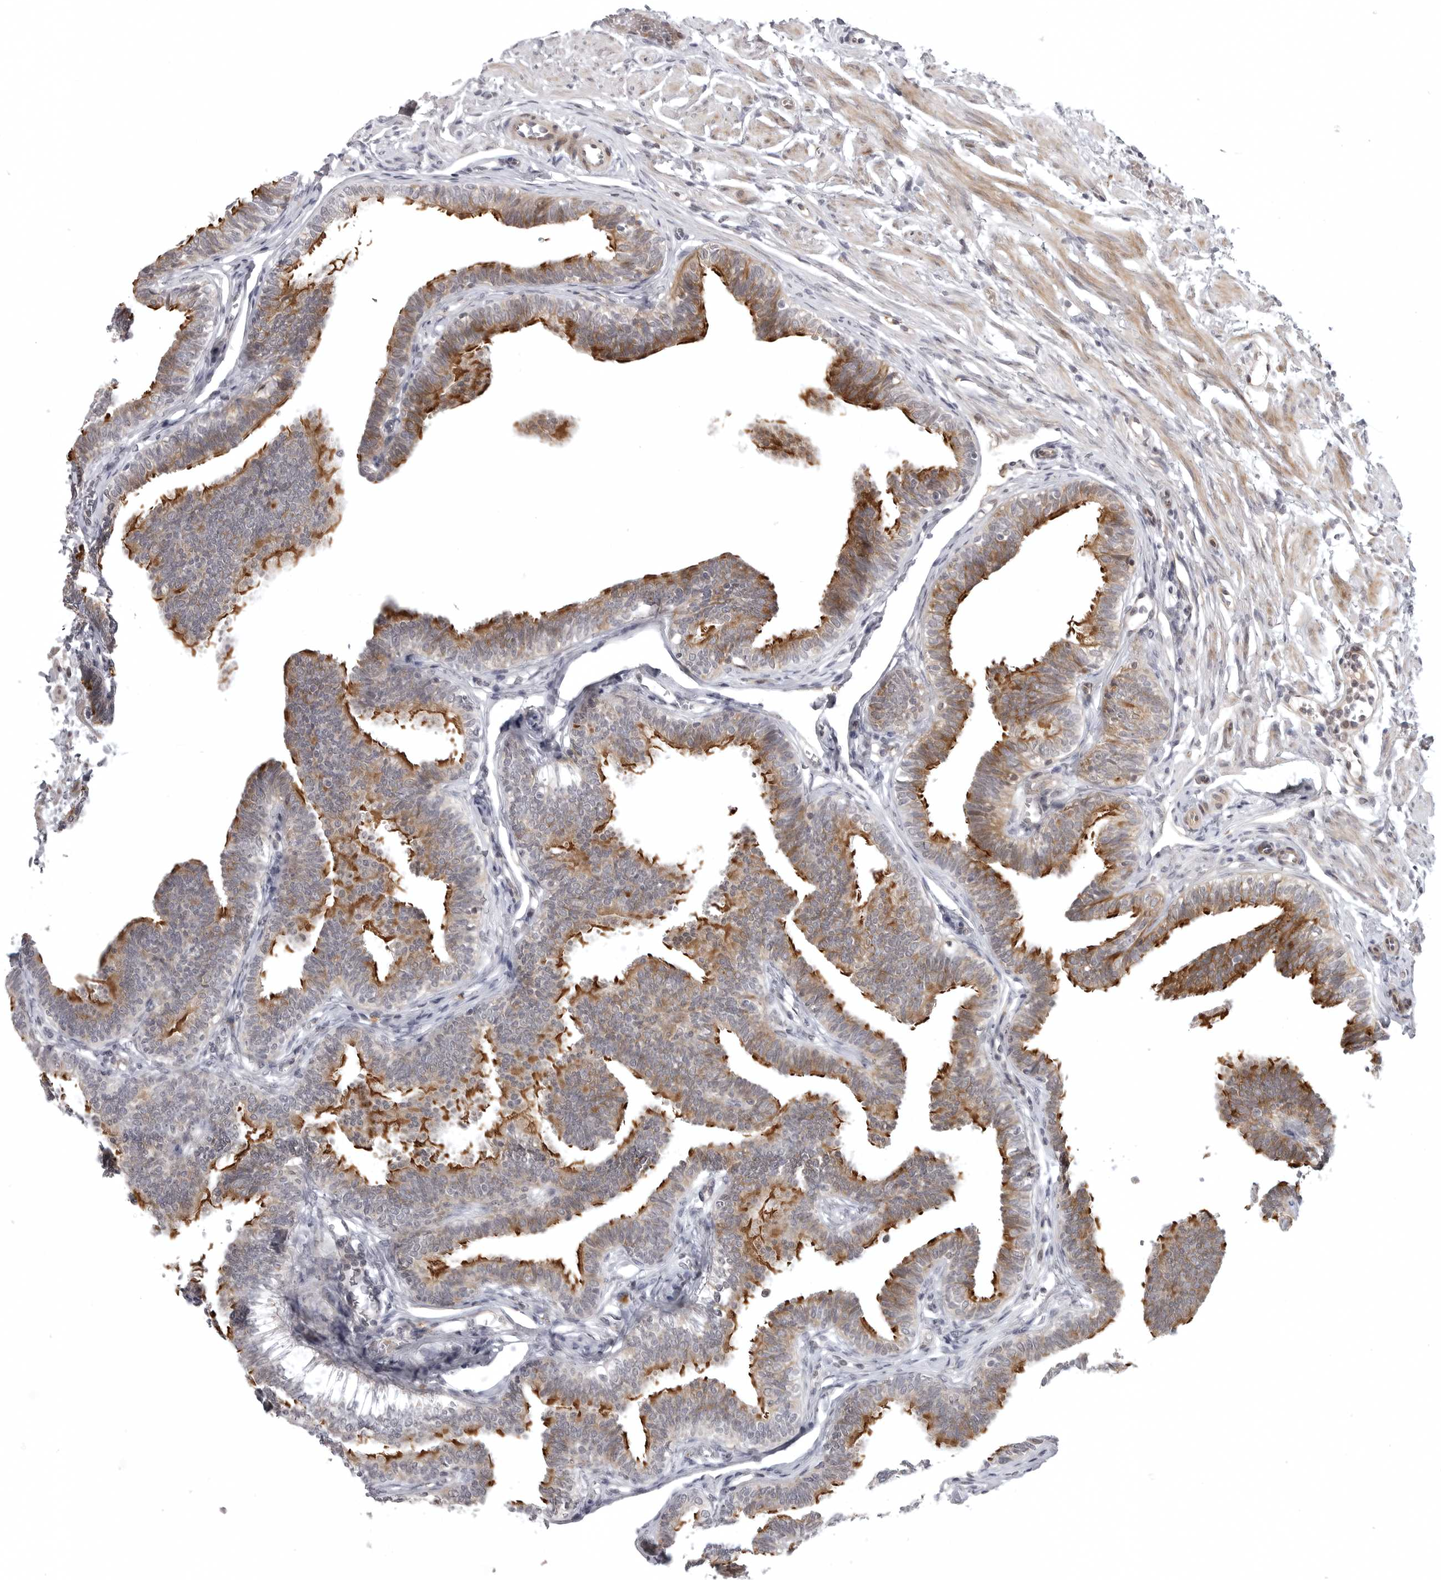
{"staining": {"intensity": "moderate", "quantity": ">75%", "location": "cytoplasmic/membranous"}, "tissue": "fallopian tube", "cell_type": "Glandular cells", "image_type": "normal", "snomed": [{"axis": "morphology", "description": "Normal tissue, NOS"}, {"axis": "topography", "description": "Fallopian tube"}, {"axis": "topography", "description": "Ovary"}], "caption": "Human fallopian tube stained for a protein (brown) shows moderate cytoplasmic/membranous positive staining in about >75% of glandular cells.", "gene": "CD300LD", "patient": {"sex": "female", "age": 23}}